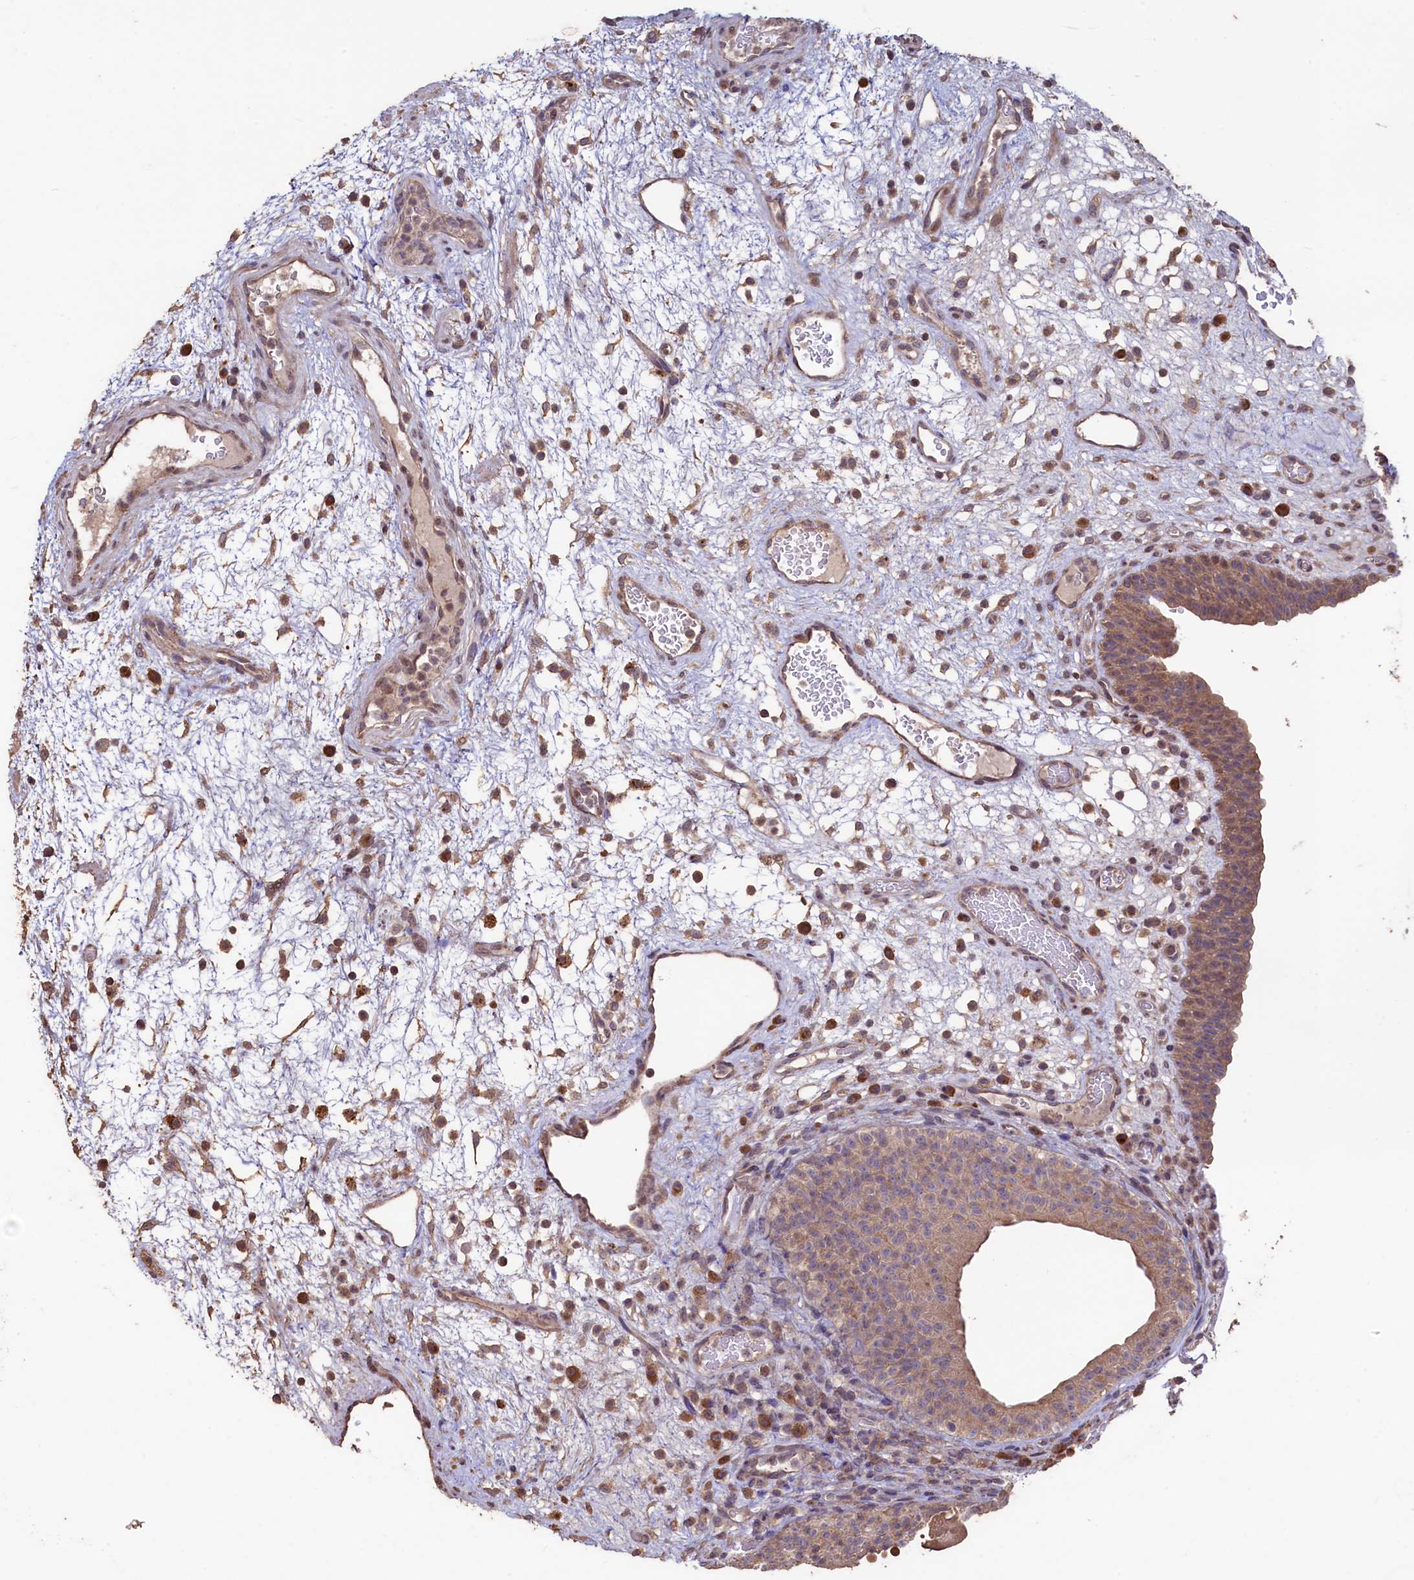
{"staining": {"intensity": "moderate", "quantity": ">75%", "location": "cytoplasmic/membranous"}, "tissue": "urinary bladder", "cell_type": "Urothelial cells", "image_type": "normal", "snomed": [{"axis": "morphology", "description": "Normal tissue, NOS"}, {"axis": "topography", "description": "Urinary bladder"}], "caption": "Unremarkable urinary bladder reveals moderate cytoplasmic/membranous positivity in approximately >75% of urothelial cells.", "gene": "TMEM98", "patient": {"sex": "male", "age": 71}}